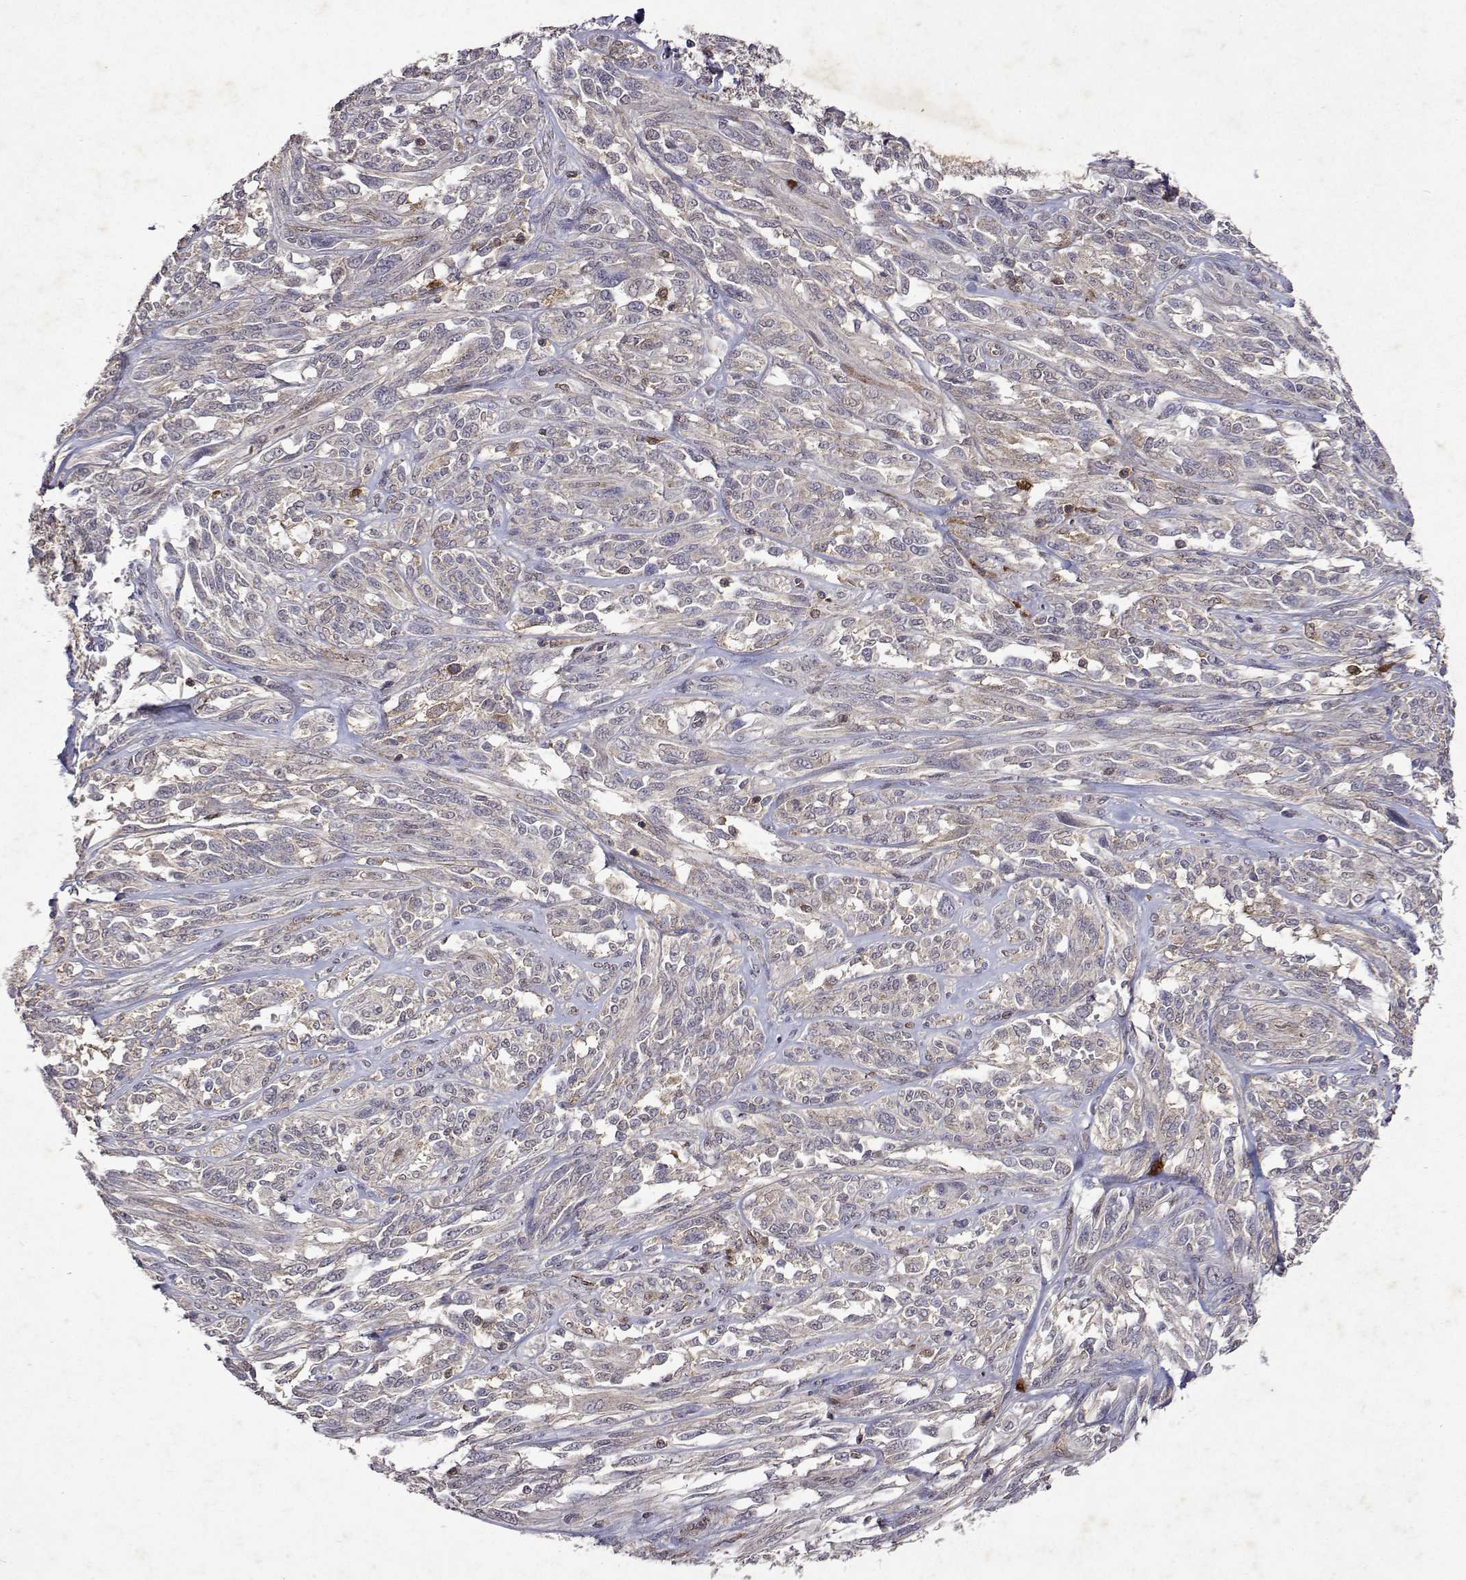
{"staining": {"intensity": "weak", "quantity": ">75%", "location": "cytoplasmic/membranous"}, "tissue": "melanoma", "cell_type": "Tumor cells", "image_type": "cancer", "snomed": [{"axis": "morphology", "description": "Malignant melanoma, NOS"}, {"axis": "topography", "description": "Skin"}], "caption": "A brown stain labels weak cytoplasmic/membranous staining of a protein in malignant melanoma tumor cells.", "gene": "APAF1", "patient": {"sex": "female", "age": 91}}